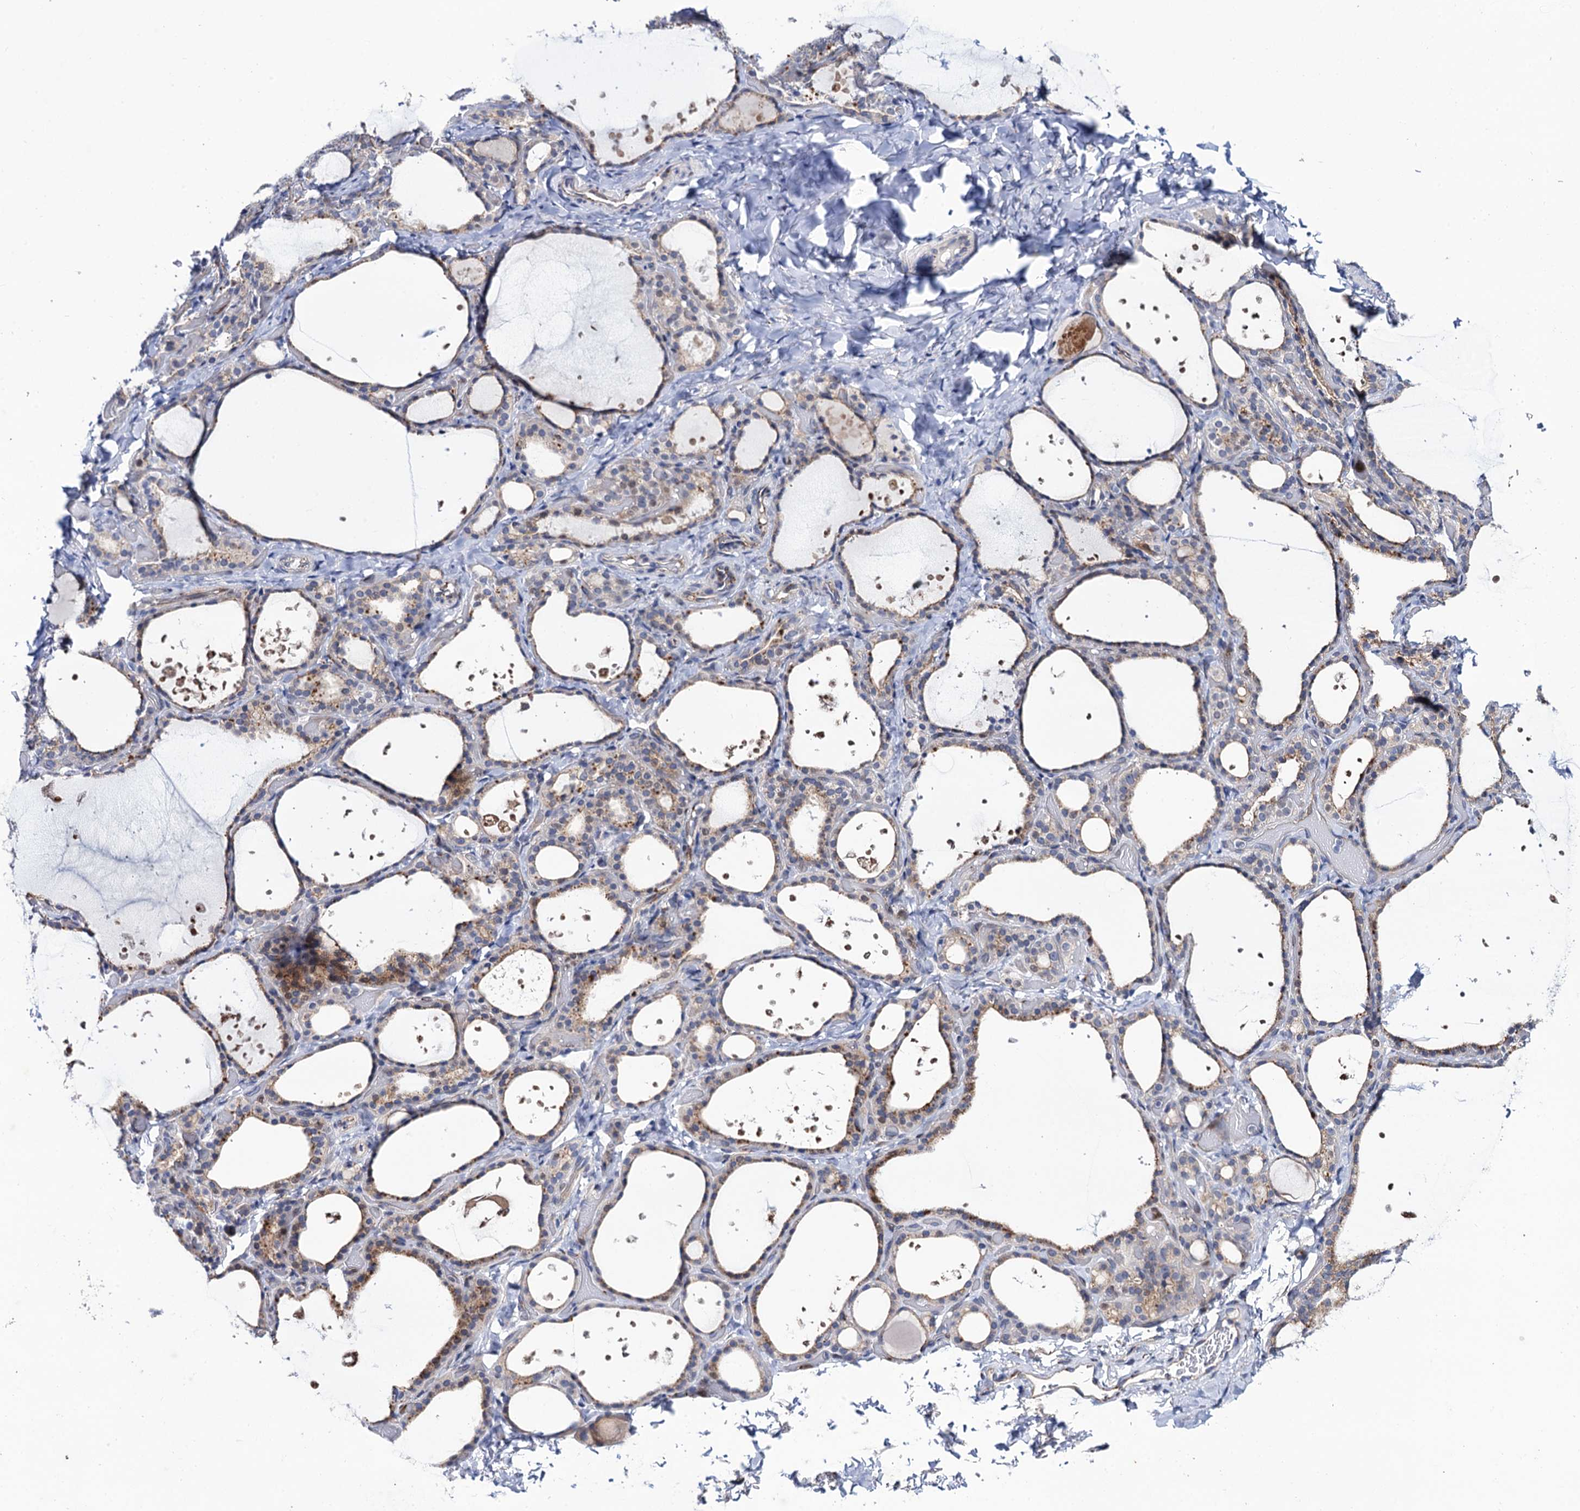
{"staining": {"intensity": "moderate", "quantity": "25%-75%", "location": "cytoplasmic/membranous,nuclear"}, "tissue": "thyroid gland", "cell_type": "Glandular cells", "image_type": "normal", "snomed": [{"axis": "morphology", "description": "Normal tissue, NOS"}, {"axis": "topography", "description": "Thyroid gland"}], "caption": "Human thyroid gland stained for a protein (brown) demonstrates moderate cytoplasmic/membranous,nuclear positive positivity in approximately 25%-75% of glandular cells.", "gene": "THAP2", "patient": {"sex": "female", "age": 44}}